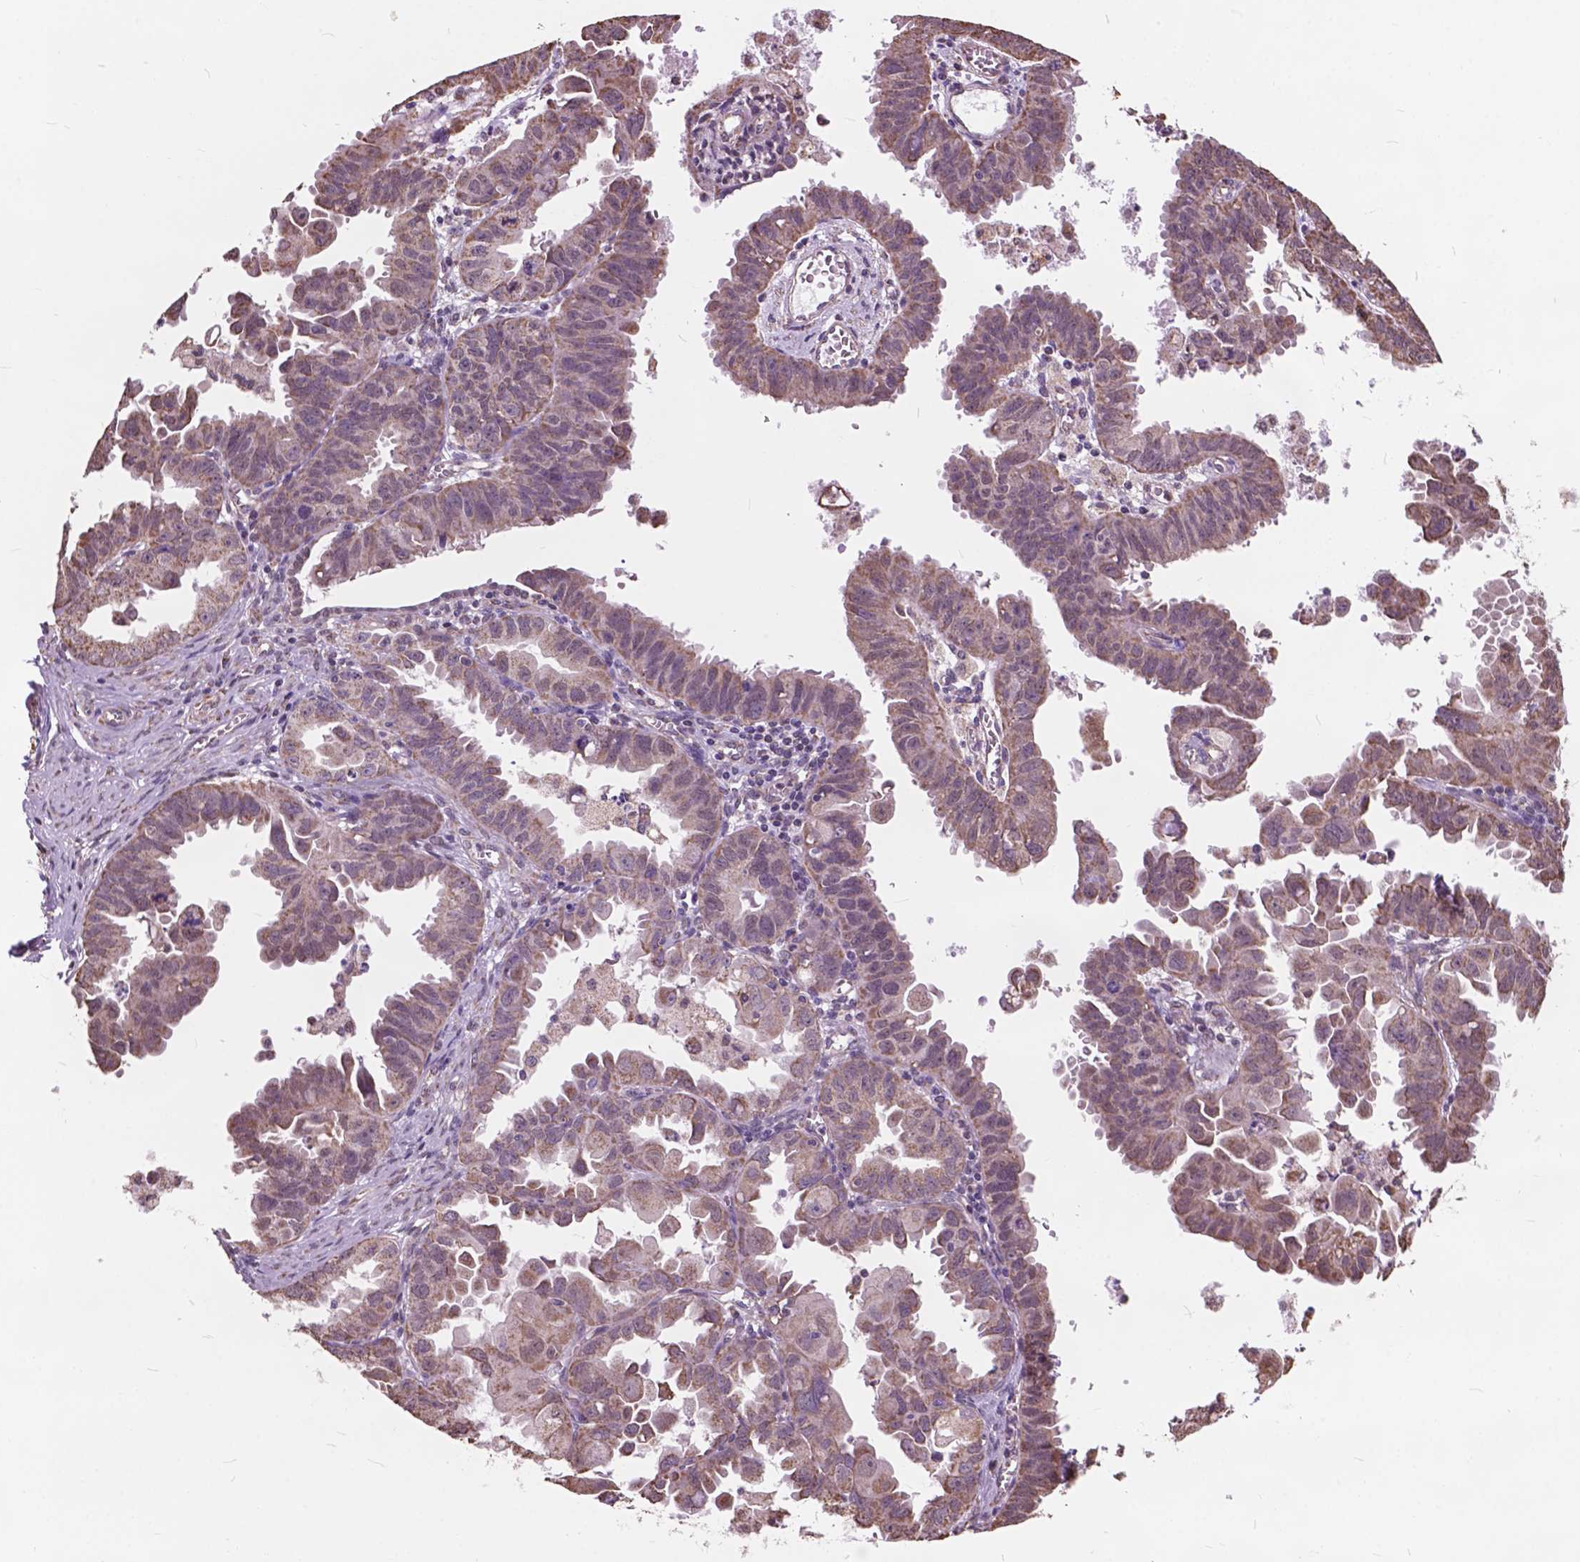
{"staining": {"intensity": "weak", "quantity": ">75%", "location": "cytoplasmic/membranous"}, "tissue": "ovarian cancer", "cell_type": "Tumor cells", "image_type": "cancer", "snomed": [{"axis": "morphology", "description": "Carcinoma, endometroid"}, {"axis": "topography", "description": "Ovary"}], "caption": "Brown immunohistochemical staining in ovarian endometroid carcinoma exhibits weak cytoplasmic/membranous positivity in approximately >75% of tumor cells. The staining is performed using DAB (3,3'-diaminobenzidine) brown chromogen to label protein expression. The nuclei are counter-stained blue using hematoxylin.", "gene": "SCOC", "patient": {"sex": "female", "age": 85}}